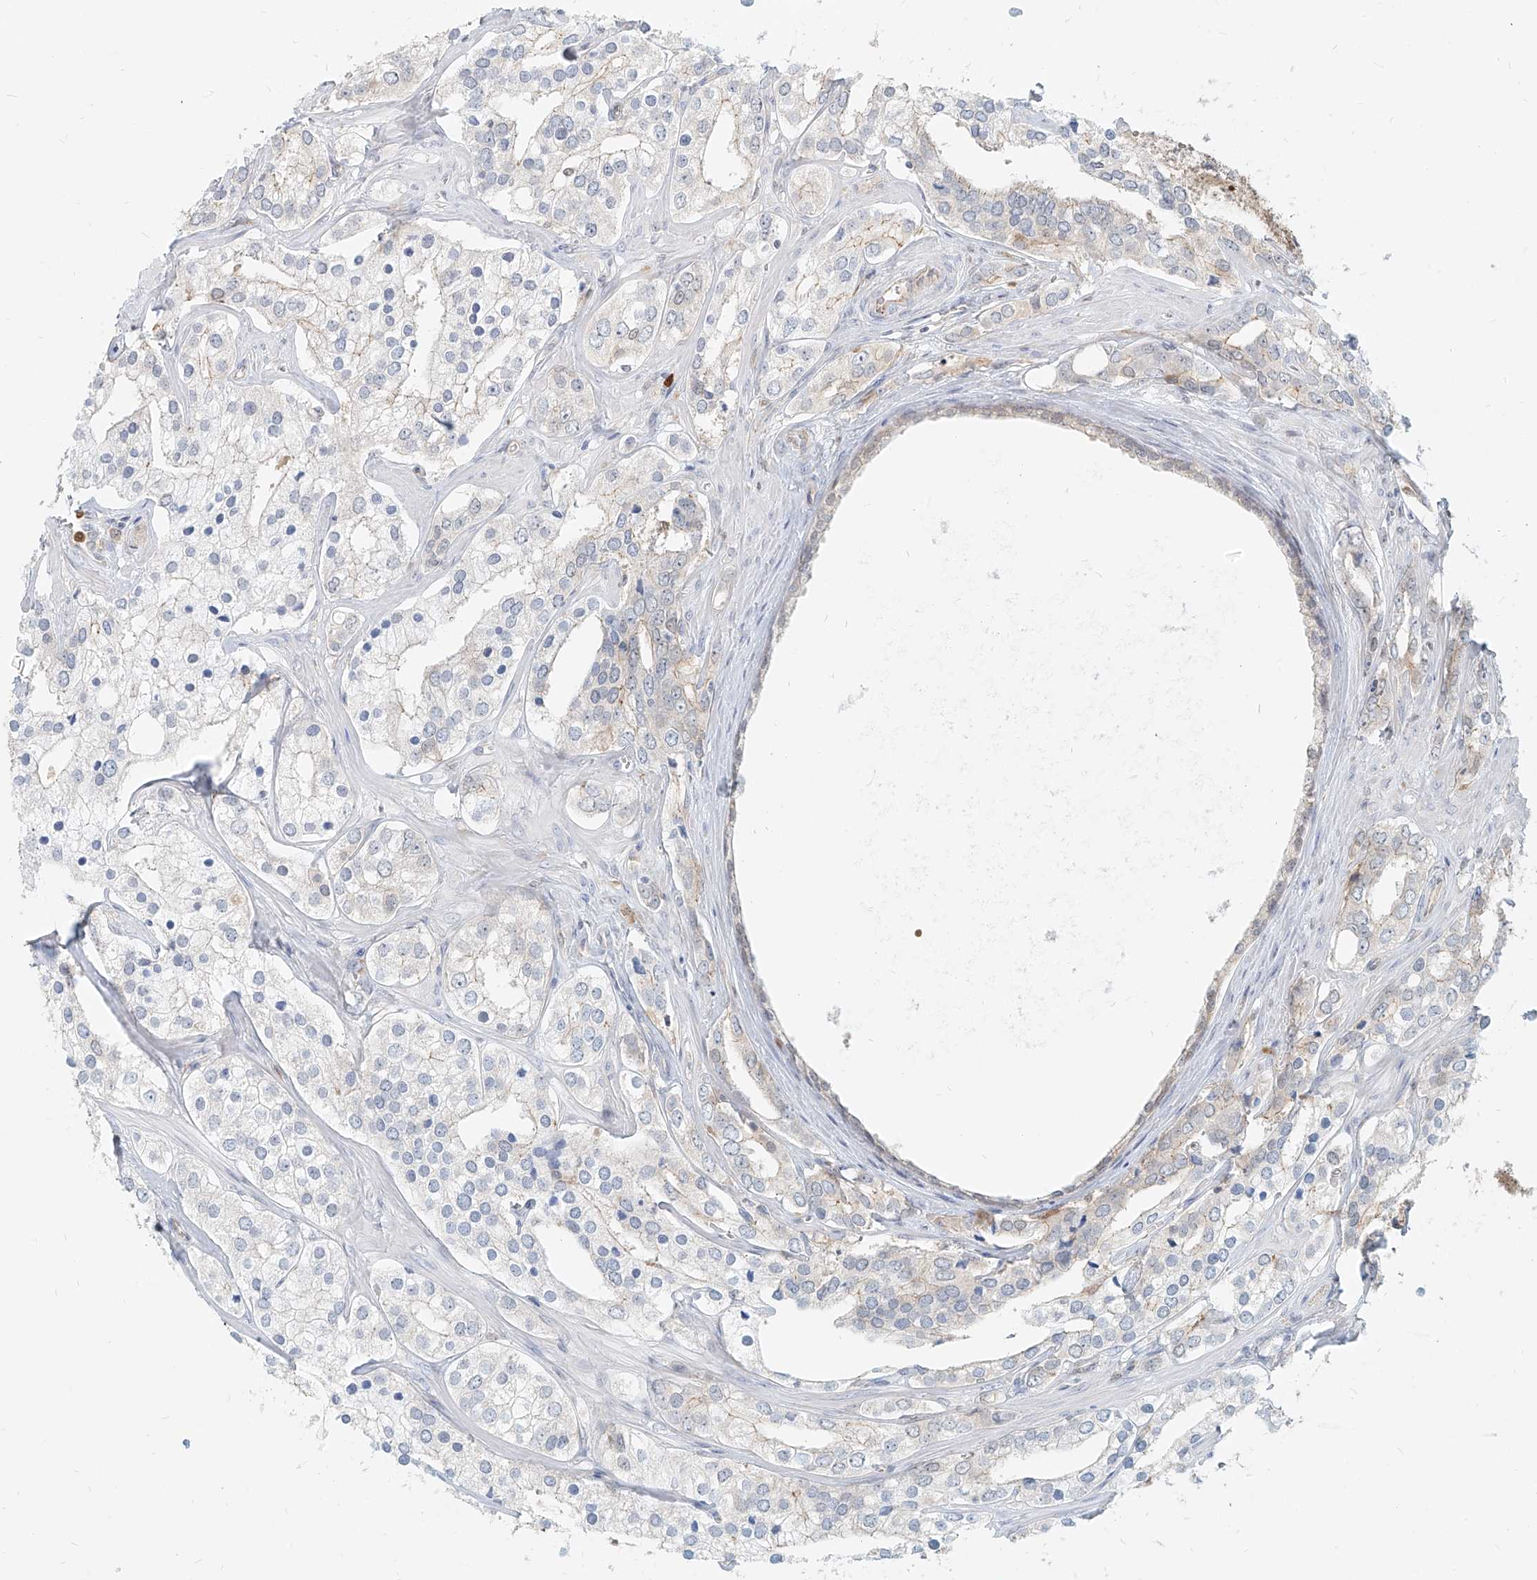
{"staining": {"intensity": "weak", "quantity": "<25%", "location": "cytoplasmic/membranous"}, "tissue": "prostate cancer", "cell_type": "Tumor cells", "image_type": "cancer", "snomed": [{"axis": "morphology", "description": "Adenocarcinoma, High grade"}, {"axis": "topography", "description": "Prostate"}], "caption": "The IHC photomicrograph has no significant staining in tumor cells of prostate cancer (adenocarcinoma (high-grade)) tissue.", "gene": "PGD", "patient": {"sex": "male", "age": 66}}